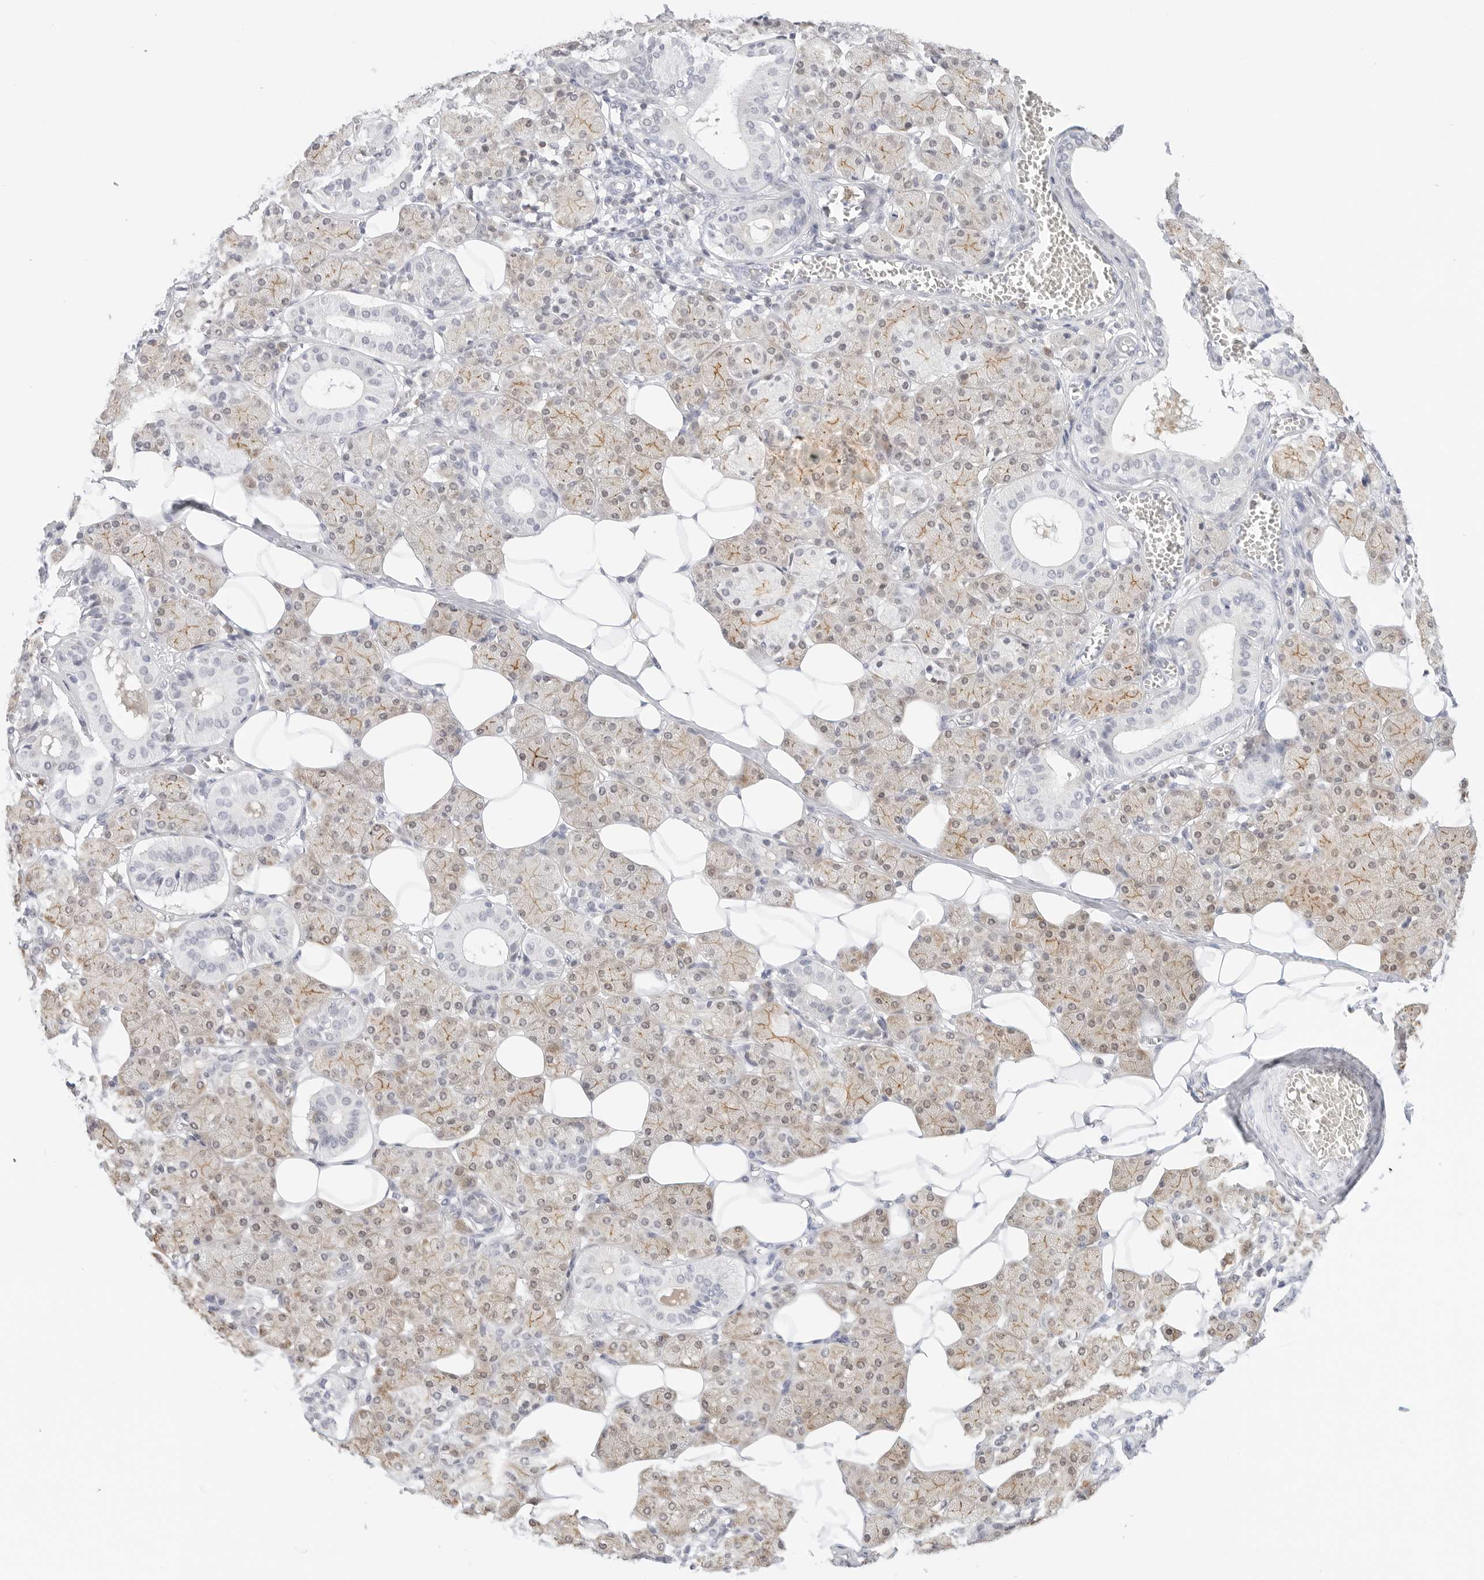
{"staining": {"intensity": "moderate", "quantity": "25%-75%", "location": "cytoplasmic/membranous"}, "tissue": "salivary gland", "cell_type": "Glandular cells", "image_type": "normal", "snomed": [{"axis": "morphology", "description": "Normal tissue, NOS"}, {"axis": "topography", "description": "Salivary gland"}], "caption": "Glandular cells show medium levels of moderate cytoplasmic/membranous positivity in about 25%-75% of cells in unremarkable salivary gland.", "gene": "SLC9A3R1", "patient": {"sex": "female", "age": 33}}